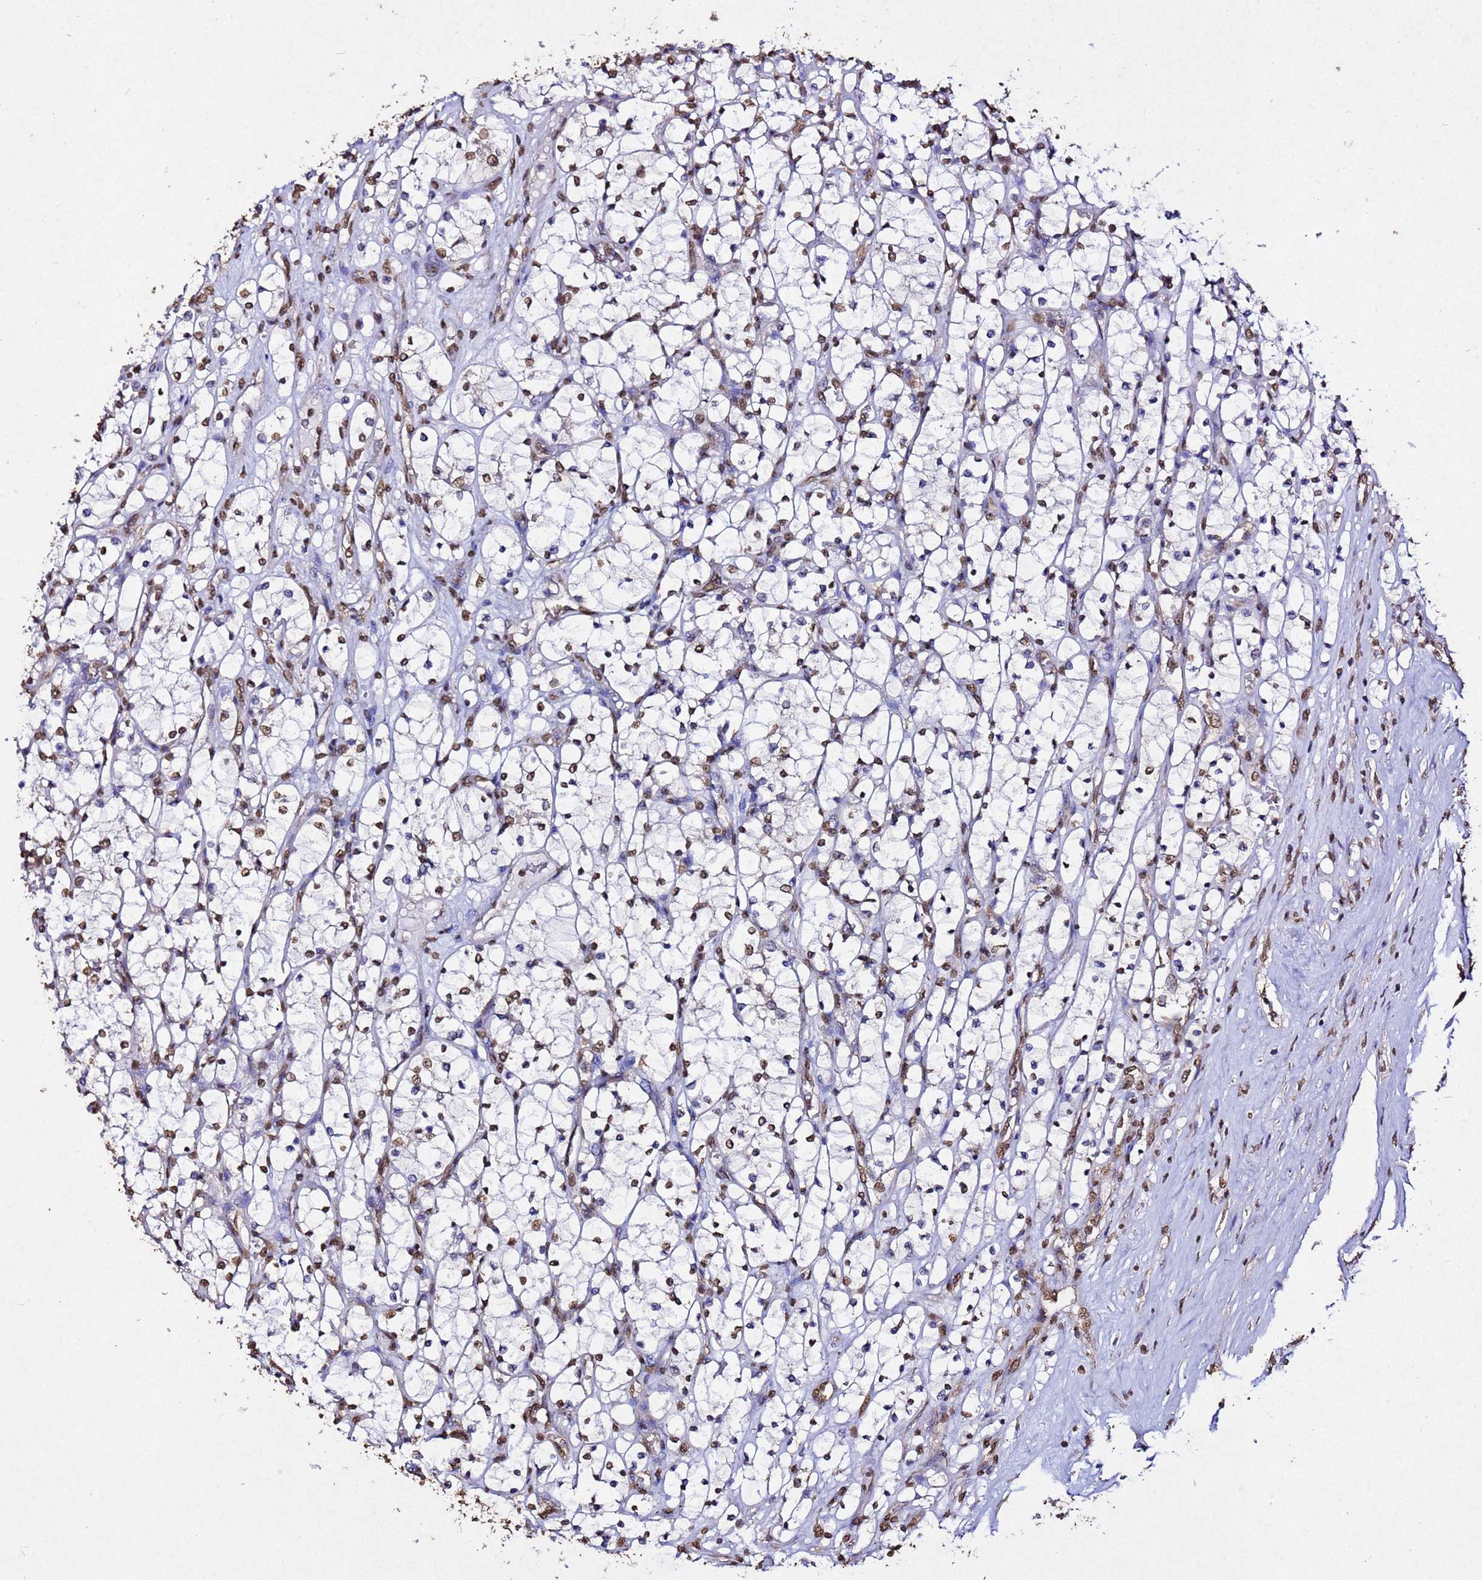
{"staining": {"intensity": "moderate", "quantity": "25%-75%", "location": "nuclear"}, "tissue": "renal cancer", "cell_type": "Tumor cells", "image_type": "cancer", "snomed": [{"axis": "morphology", "description": "Adenocarcinoma, NOS"}, {"axis": "topography", "description": "Kidney"}], "caption": "Immunohistochemistry (IHC) of human renal cancer (adenocarcinoma) demonstrates medium levels of moderate nuclear positivity in approximately 25%-75% of tumor cells. The staining was performed using DAB (3,3'-diaminobenzidine) to visualize the protein expression in brown, while the nuclei were stained in blue with hematoxylin (Magnification: 20x).", "gene": "MYOCD", "patient": {"sex": "female", "age": 69}}